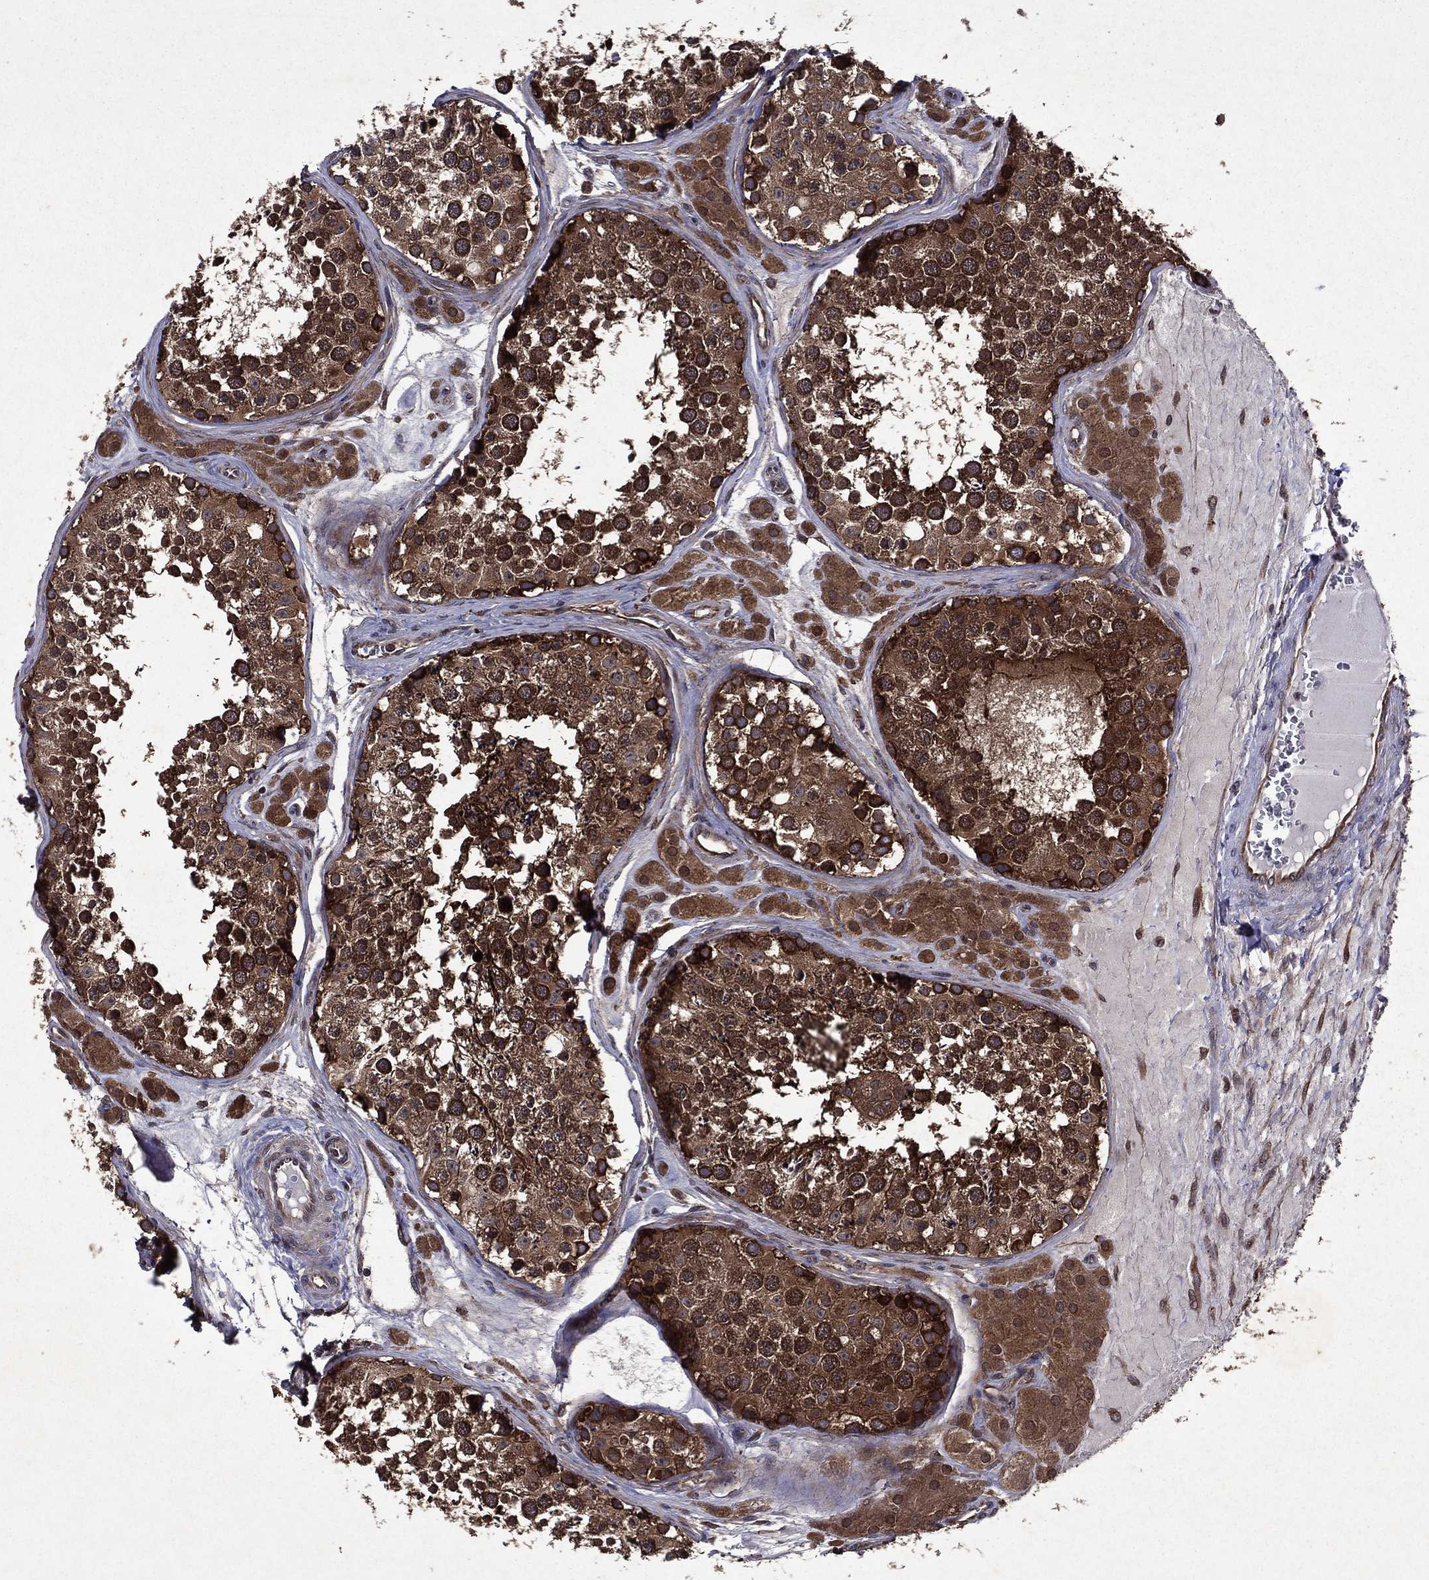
{"staining": {"intensity": "strong", "quantity": ">75%", "location": "cytoplasmic/membranous"}, "tissue": "testis", "cell_type": "Cells in seminiferous ducts", "image_type": "normal", "snomed": [{"axis": "morphology", "description": "Normal tissue, NOS"}, {"axis": "topography", "description": "Testis"}], "caption": "High-power microscopy captured an IHC micrograph of unremarkable testis, revealing strong cytoplasmic/membranous expression in about >75% of cells in seminiferous ducts.", "gene": "EIF2B4", "patient": {"sex": "male", "age": 31}}